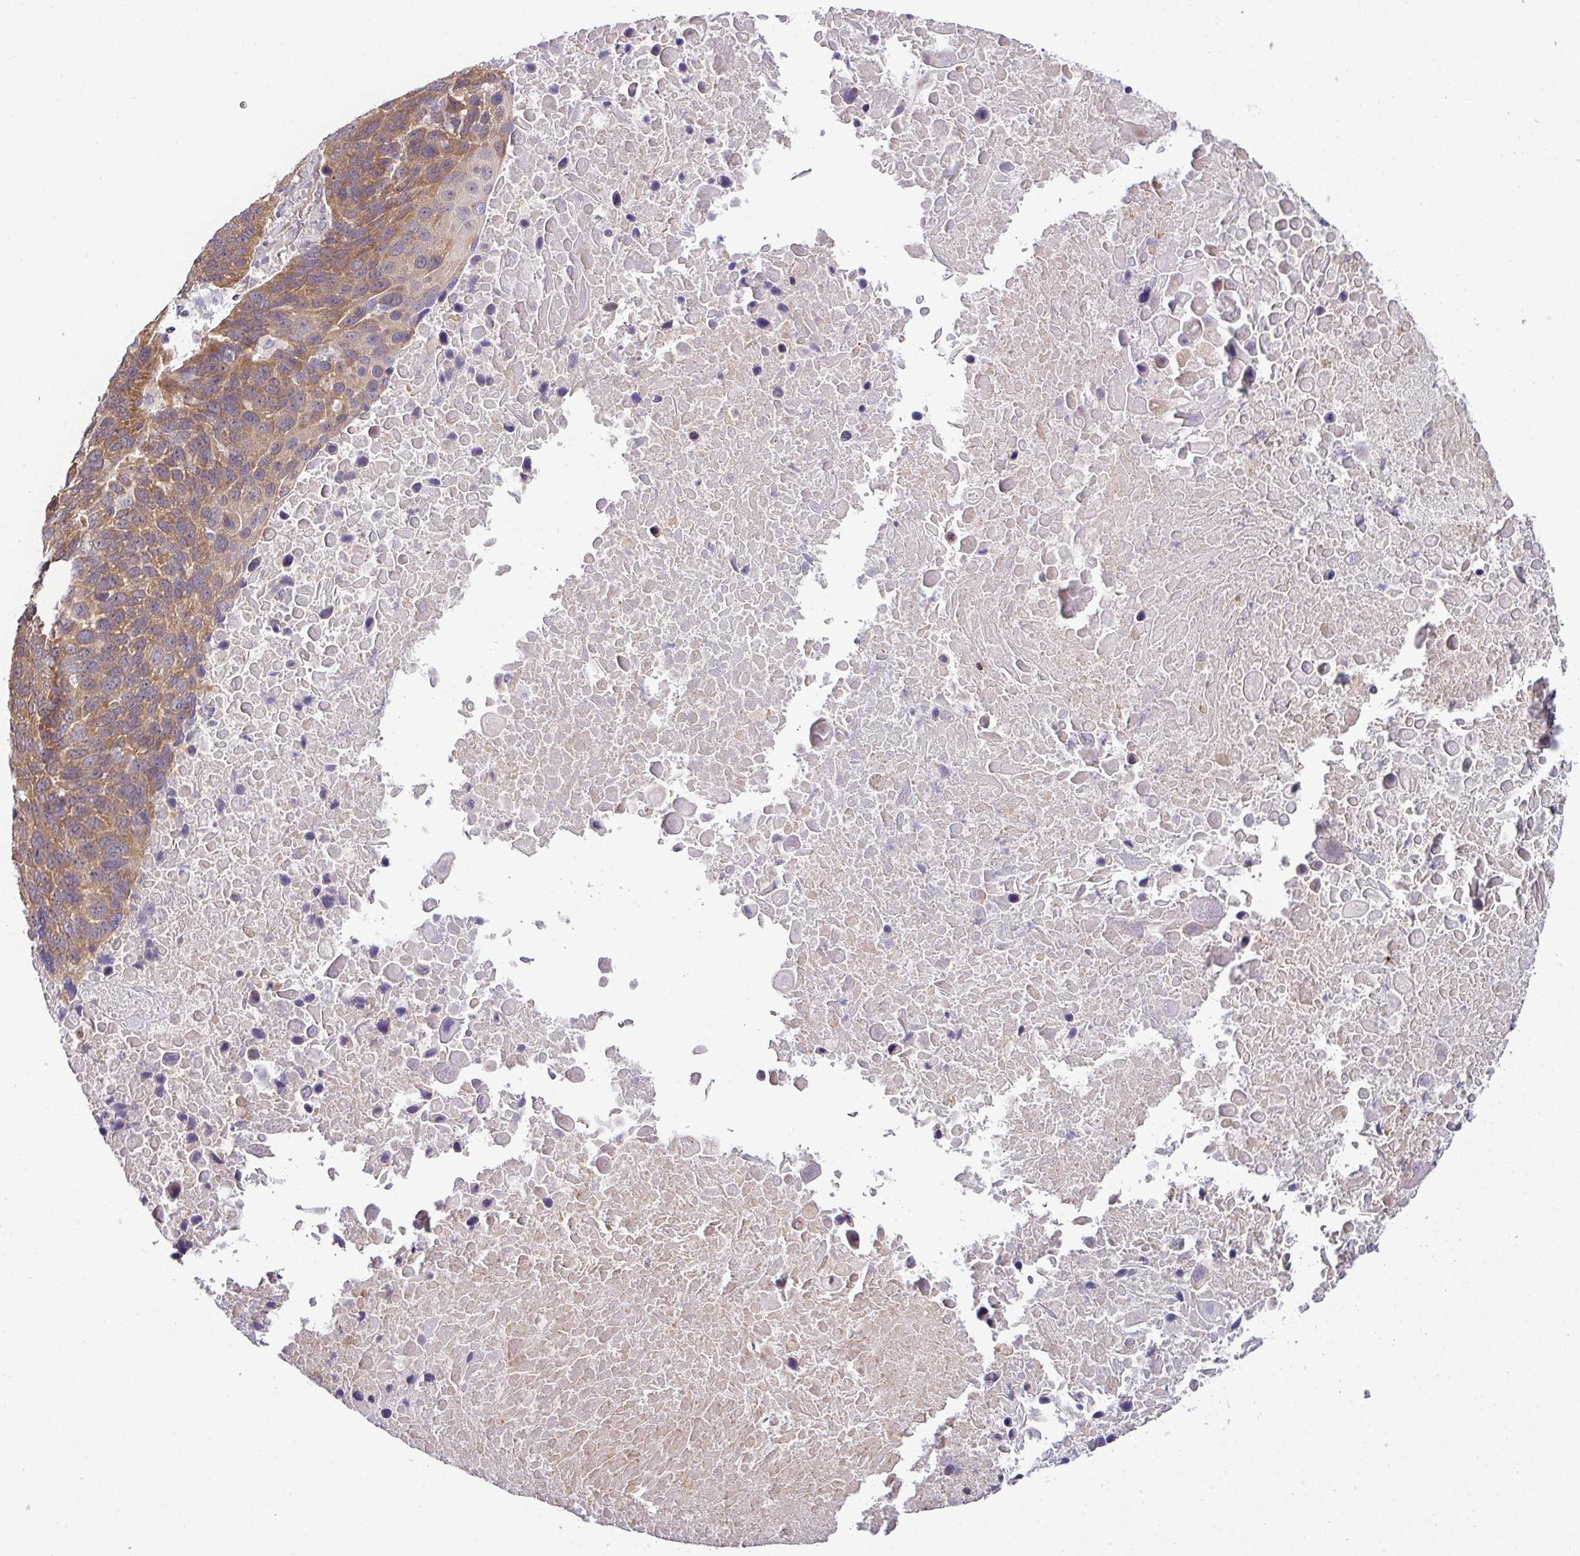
{"staining": {"intensity": "moderate", "quantity": ">75%", "location": "cytoplasmic/membranous"}, "tissue": "lung cancer", "cell_type": "Tumor cells", "image_type": "cancer", "snomed": [{"axis": "morphology", "description": "Normal tissue, NOS"}, {"axis": "morphology", "description": "Squamous cell carcinoma, NOS"}, {"axis": "topography", "description": "Lymph node"}, {"axis": "topography", "description": "Lung"}], "caption": "IHC photomicrograph of neoplastic tissue: human lung cancer stained using immunohistochemistry (IHC) displays medium levels of moderate protein expression localized specifically in the cytoplasmic/membranous of tumor cells, appearing as a cytoplasmic/membranous brown color.", "gene": "DERPC", "patient": {"sex": "male", "age": 66}}